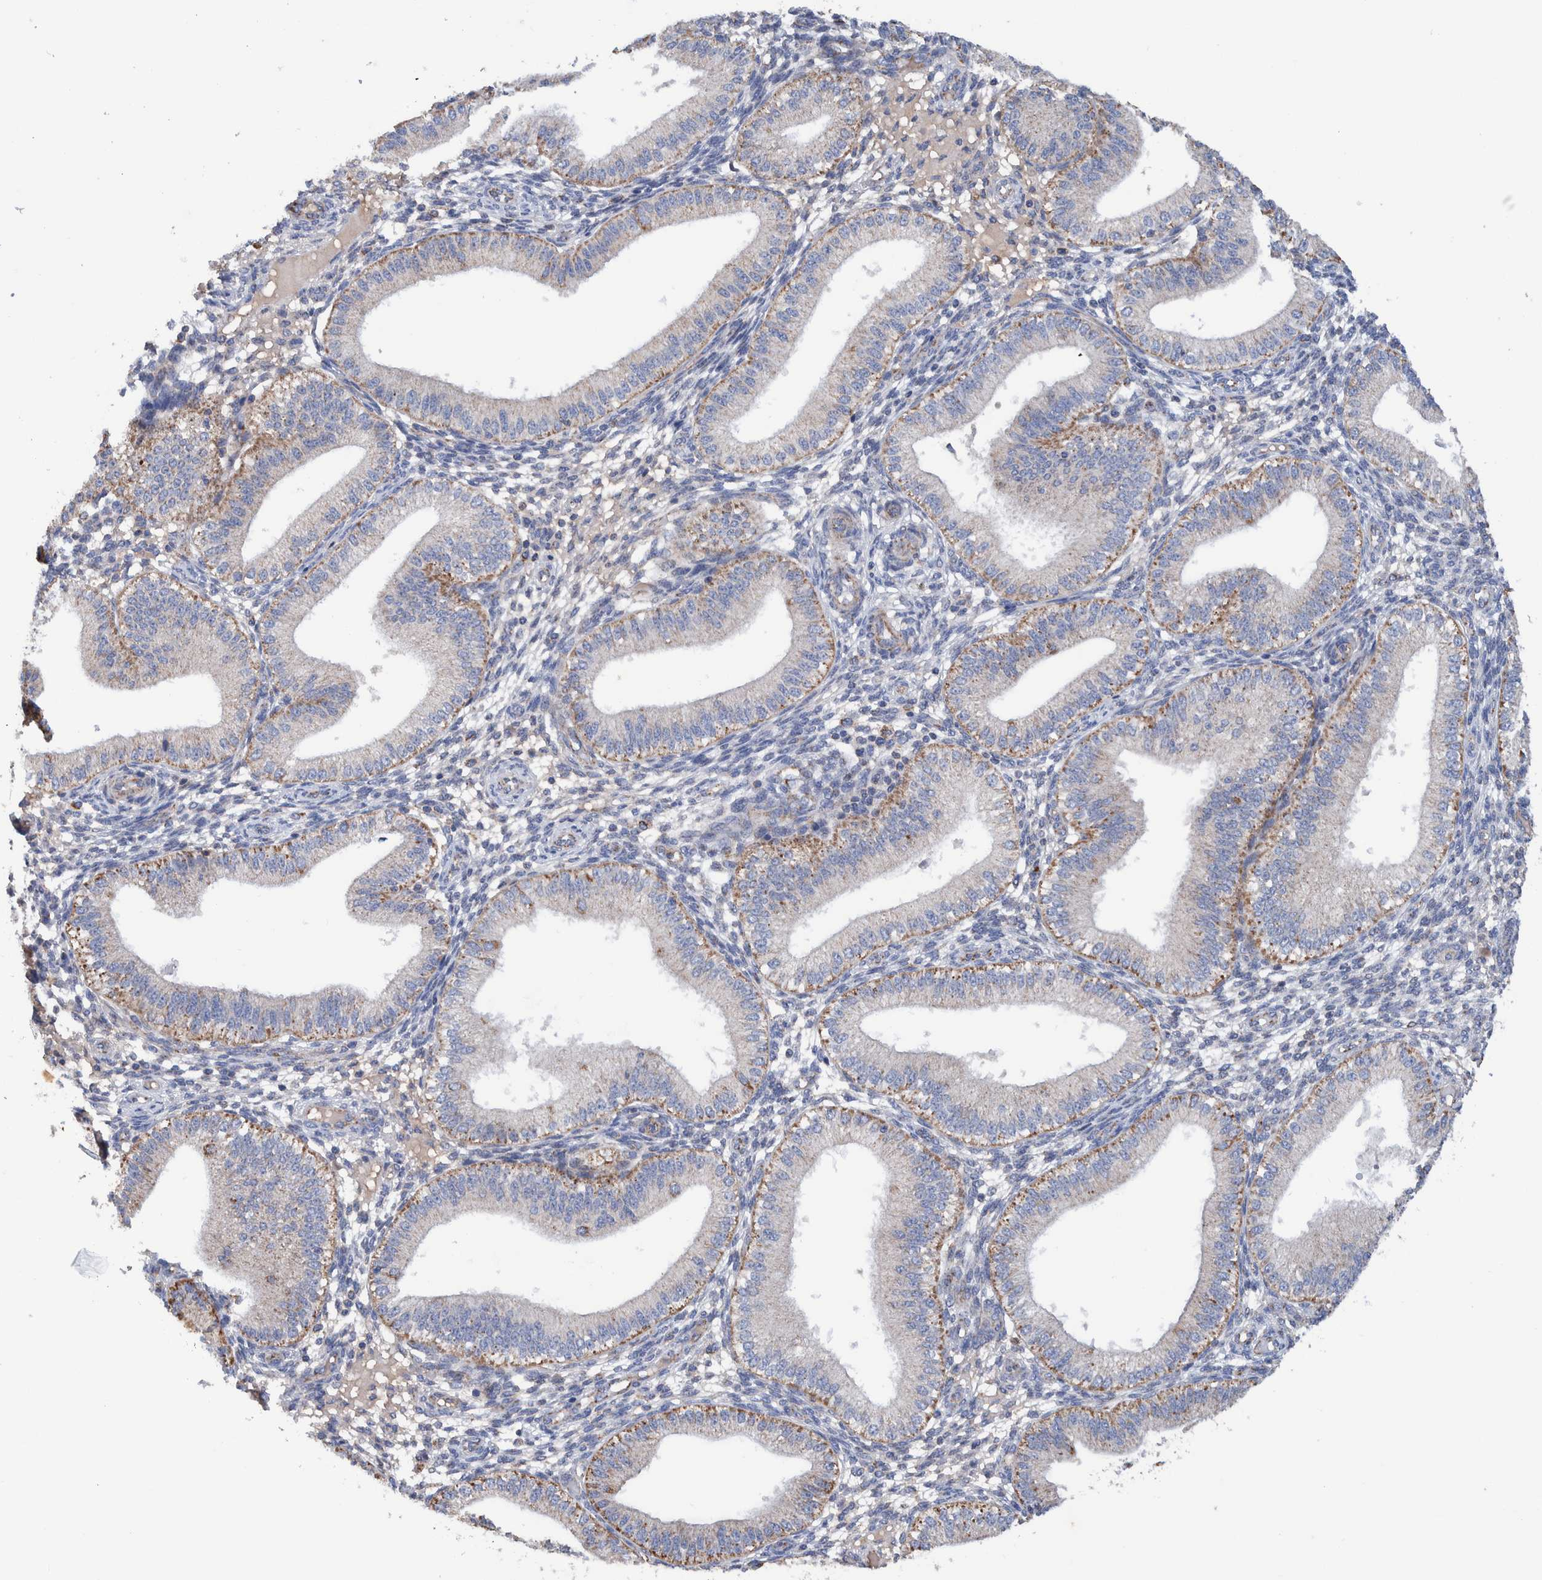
{"staining": {"intensity": "negative", "quantity": "none", "location": "none"}, "tissue": "endometrium", "cell_type": "Cells in endometrial stroma", "image_type": "normal", "snomed": [{"axis": "morphology", "description": "Normal tissue, NOS"}, {"axis": "topography", "description": "Endometrium"}], "caption": "A histopathology image of endometrium stained for a protein shows no brown staining in cells in endometrial stroma.", "gene": "DECR1", "patient": {"sex": "female", "age": 39}}